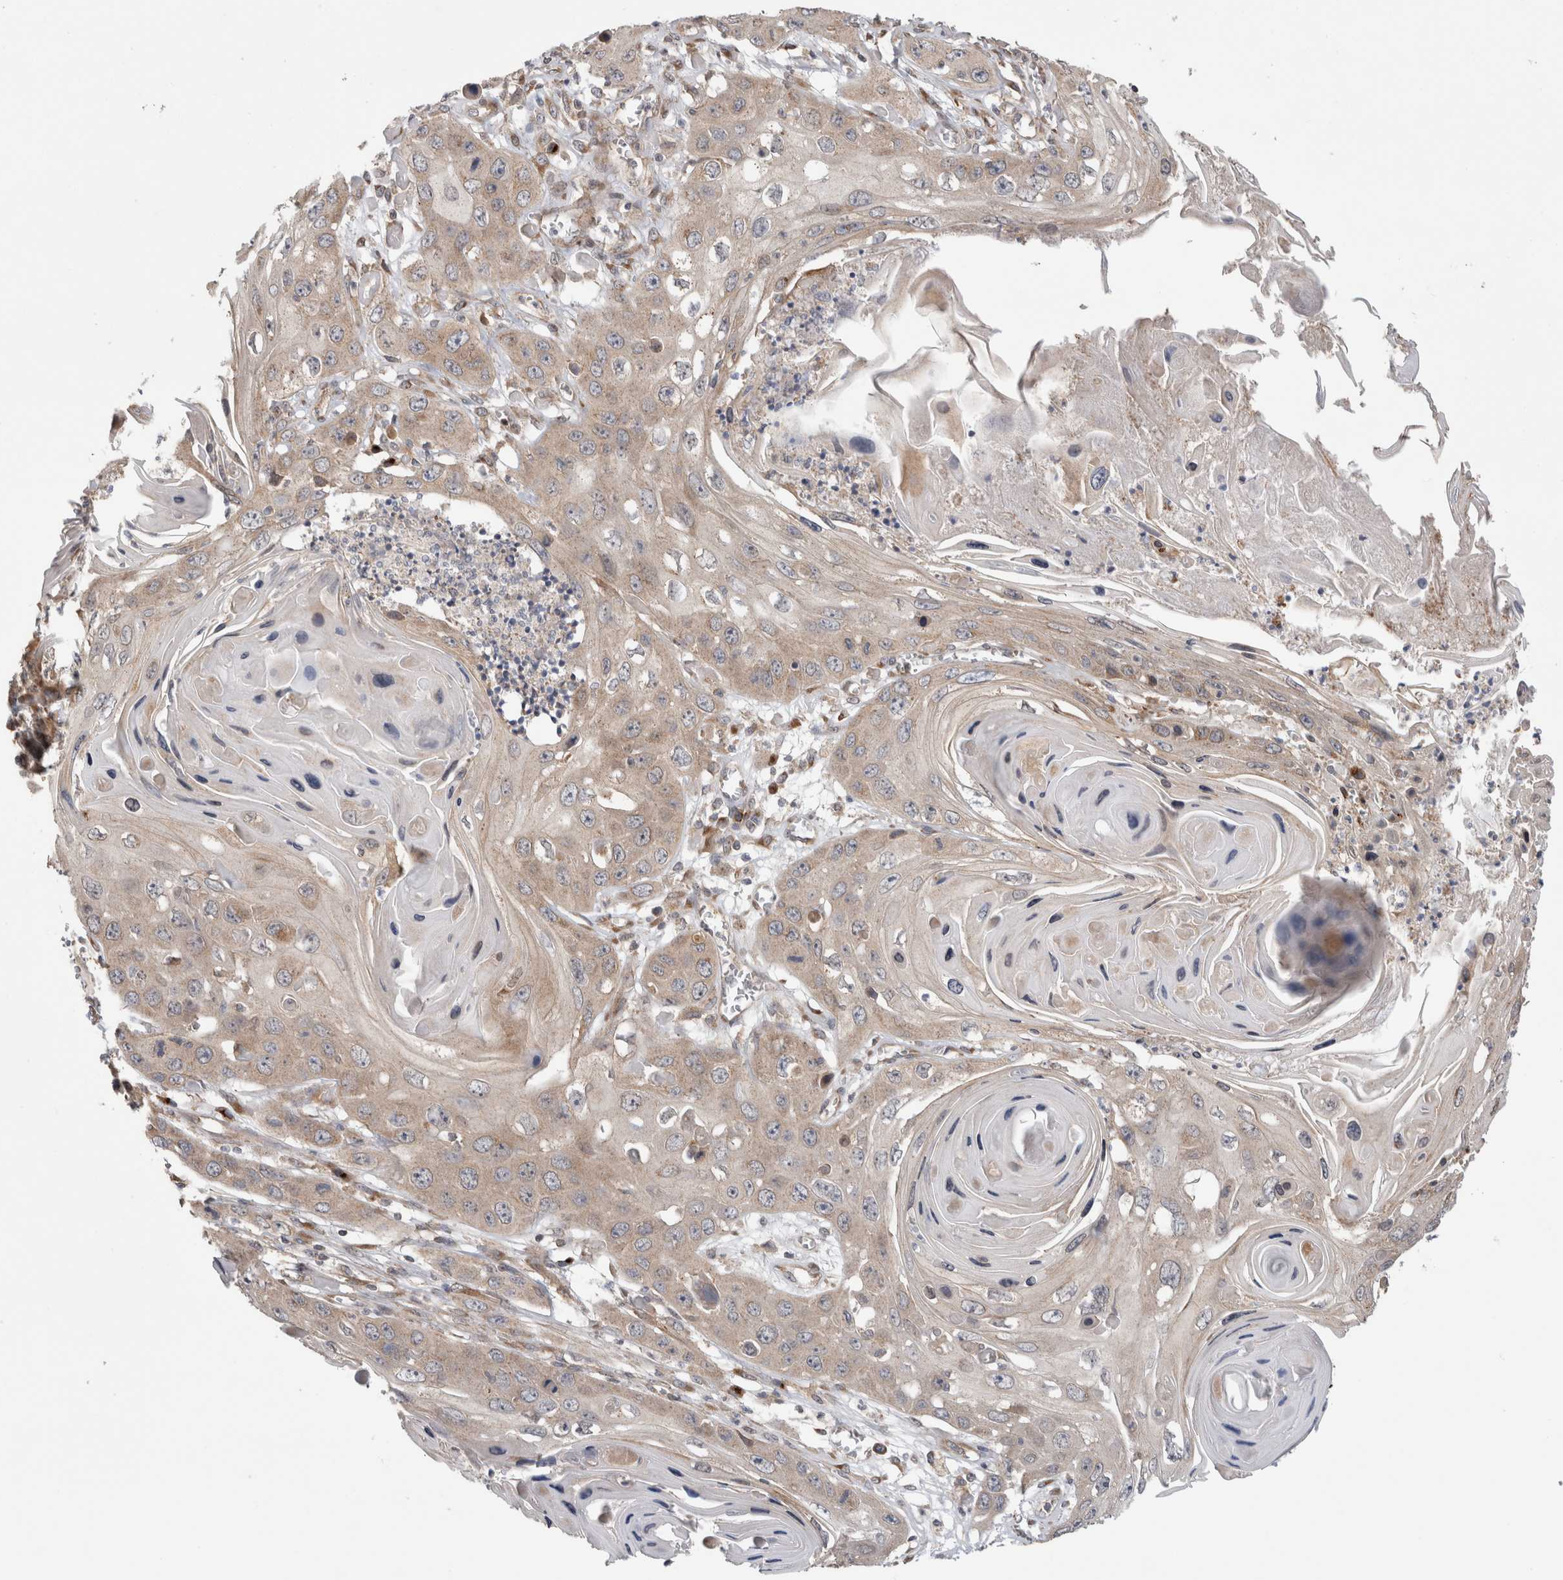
{"staining": {"intensity": "moderate", "quantity": "25%-75%", "location": "cytoplasmic/membranous"}, "tissue": "skin cancer", "cell_type": "Tumor cells", "image_type": "cancer", "snomed": [{"axis": "morphology", "description": "Squamous cell carcinoma, NOS"}, {"axis": "topography", "description": "Skin"}], "caption": "Skin cancer stained with a brown dye demonstrates moderate cytoplasmic/membranous positive positivity in approximately 25%-75% of tumor cells.", "gene": "TRIM5", "patient": {"sex": "male", "age": 55}}